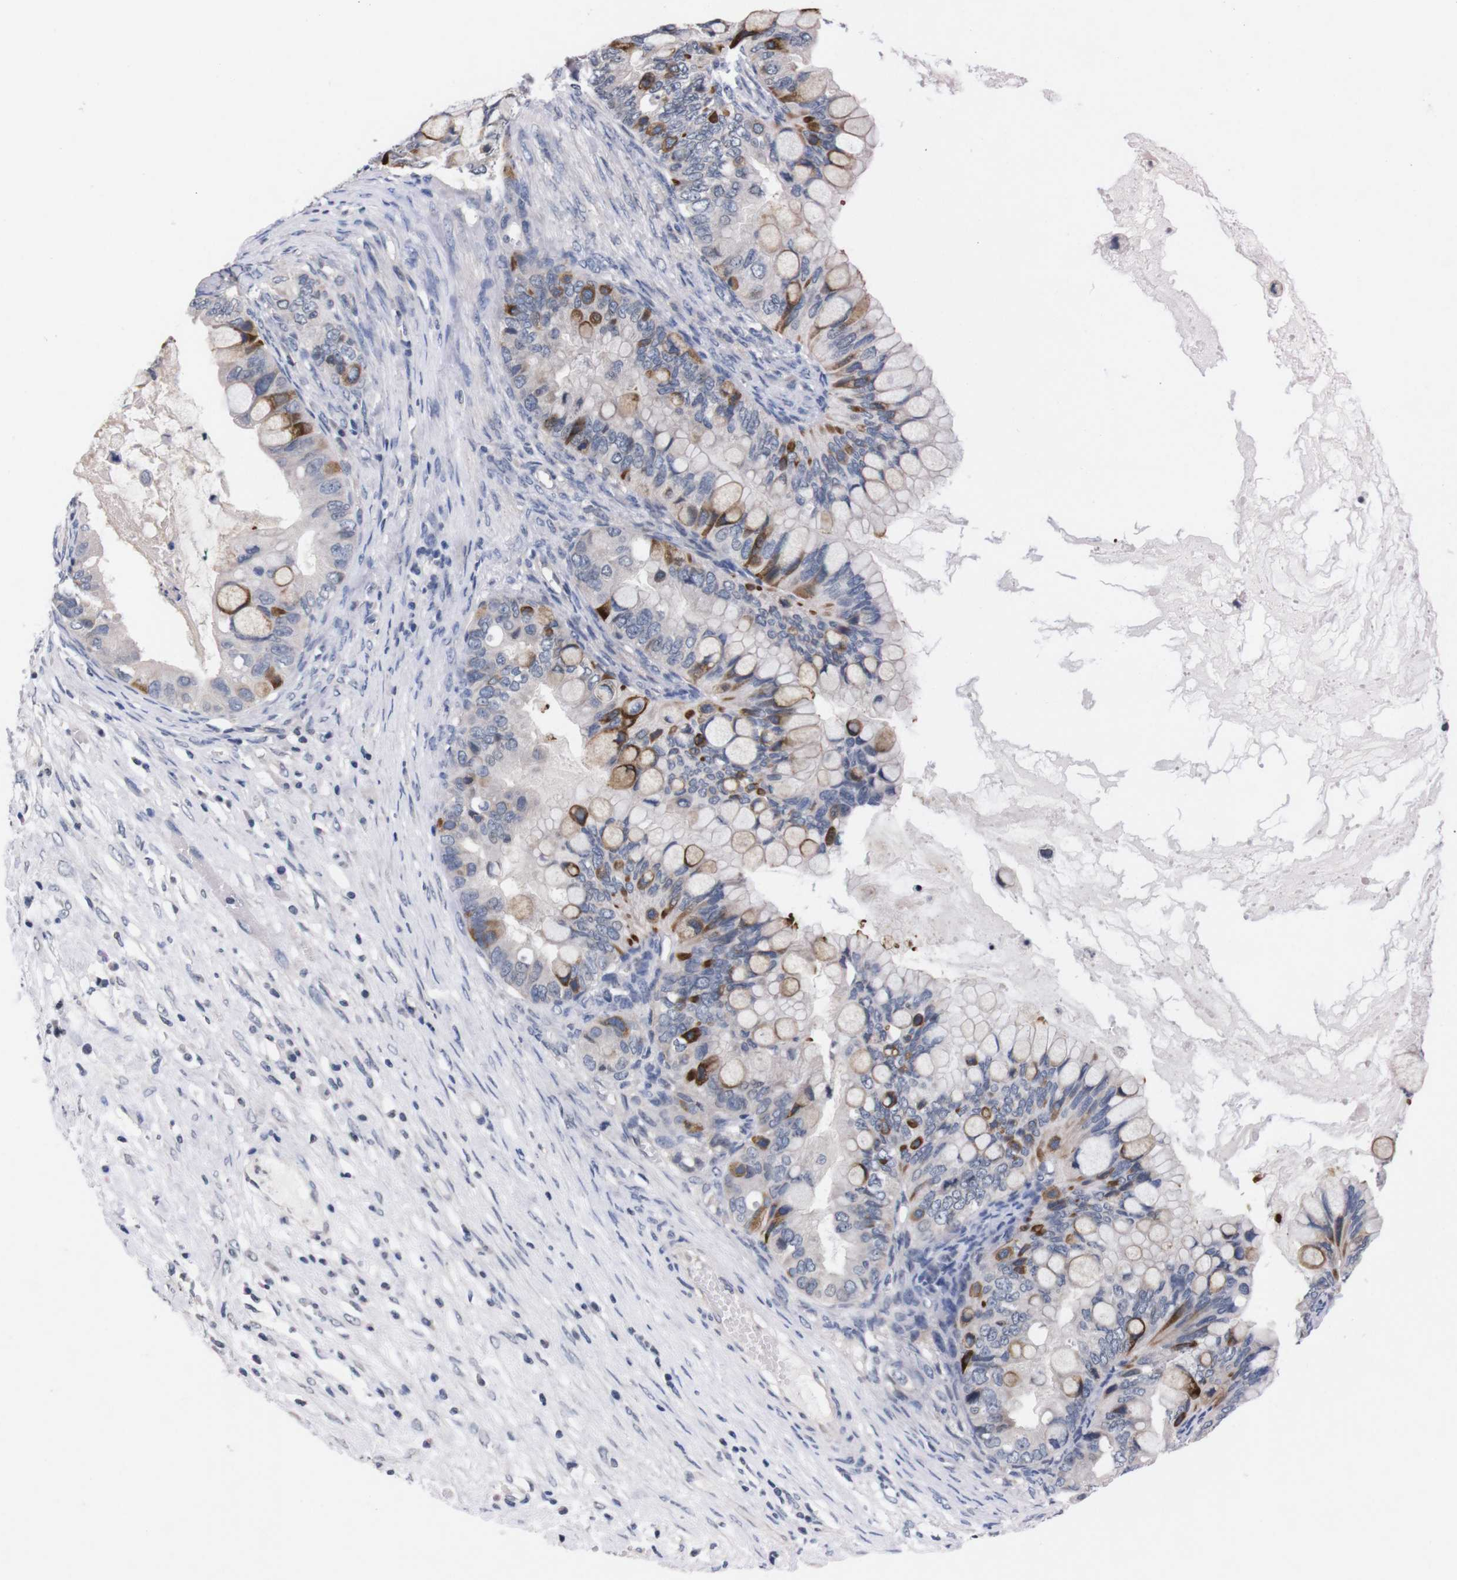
{"staining": {"intensity": "moderate", "quantity": "25%-75%", "location": "cytoplasmic/membranous"}, "tissue": "ovarian cancer", "cell_type": "Tumor cells", "image_type": "cancer", "snomed": [{"axis": "morphology", "description": "Cystadenocarcinoma, mucinous, NOS"}, {"axis": "topography", "description": "Ovary"}], "caption": "A micrograph of human ovarian cancer (mucinous cystadenocarcinoma) stained for a protein displays moderate cytoplasmic/membranous brown staining in tumor cells.", "gene": "TNFRSF21", "patient": {"sex": "female", "age": 80}}